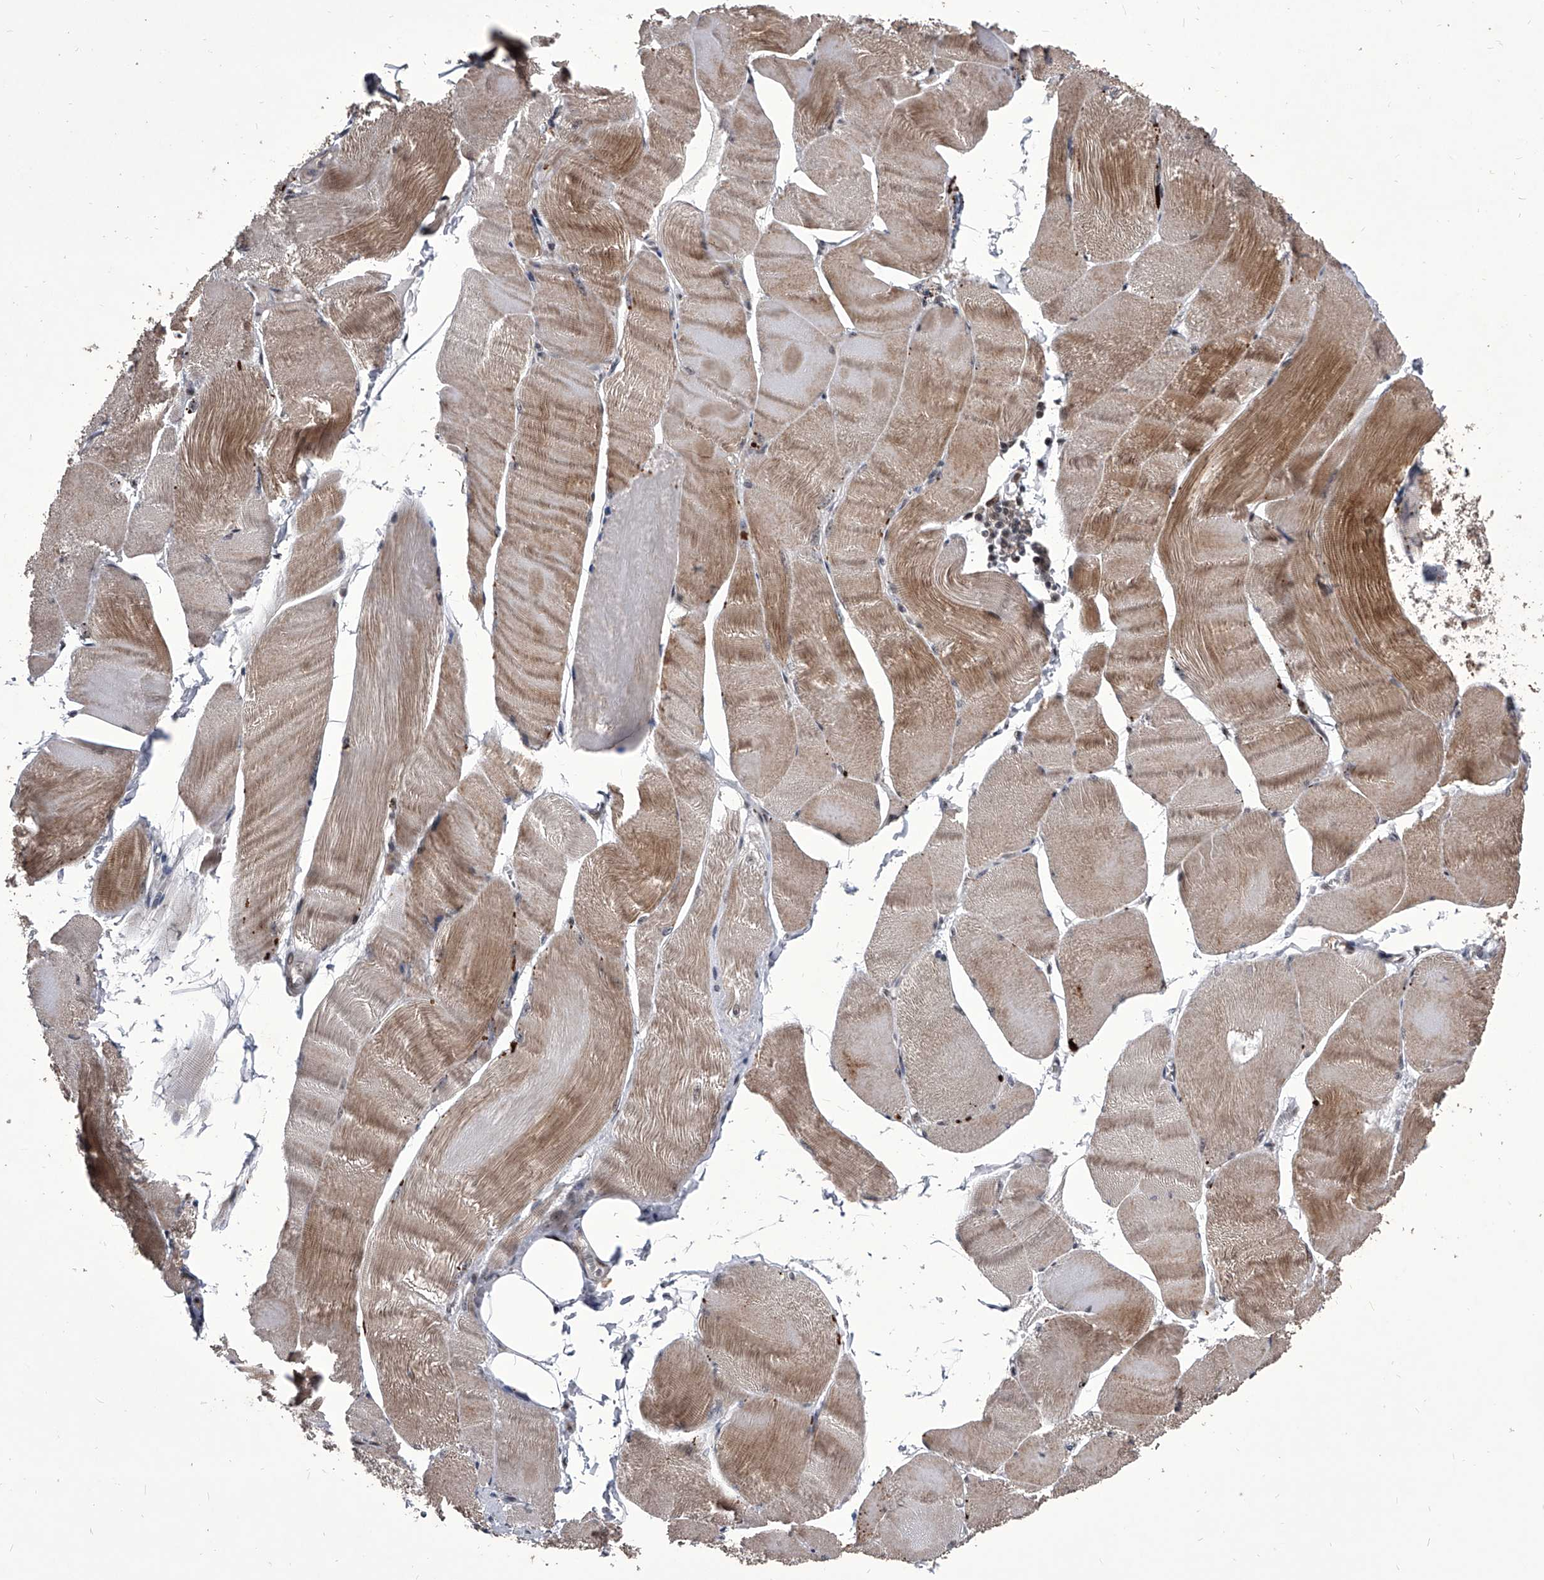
{"staining": {"intensity": "moderate", "quantity": ">75%", "location": "cytoplasmic/membranous"}, "tissue": "skeletal muscle", "cell_type": "Myocytes", "image_type": "normal", "snomed": [{"axis": "morphology", "description": "Normal tissue, NOS"}, {"axis": "morphology", "description": "Basal cell carcinoma"}, {"axis": "topography", "description": "Skeletal muscle"}], "caption": "Brown immunohistochemical staining in normal human skeletal muscle reveals moderate cytoplasmic/membranous positivity in approximately >75% of myocytes. Using DAB (3,3'-diaminobenzidine) (brown) and hematoxylin (blue) stains, captured at high magnification using brightfield microscopy.", "gene": "CMTR1", "patient": {"sex": "female", "age": 64}}